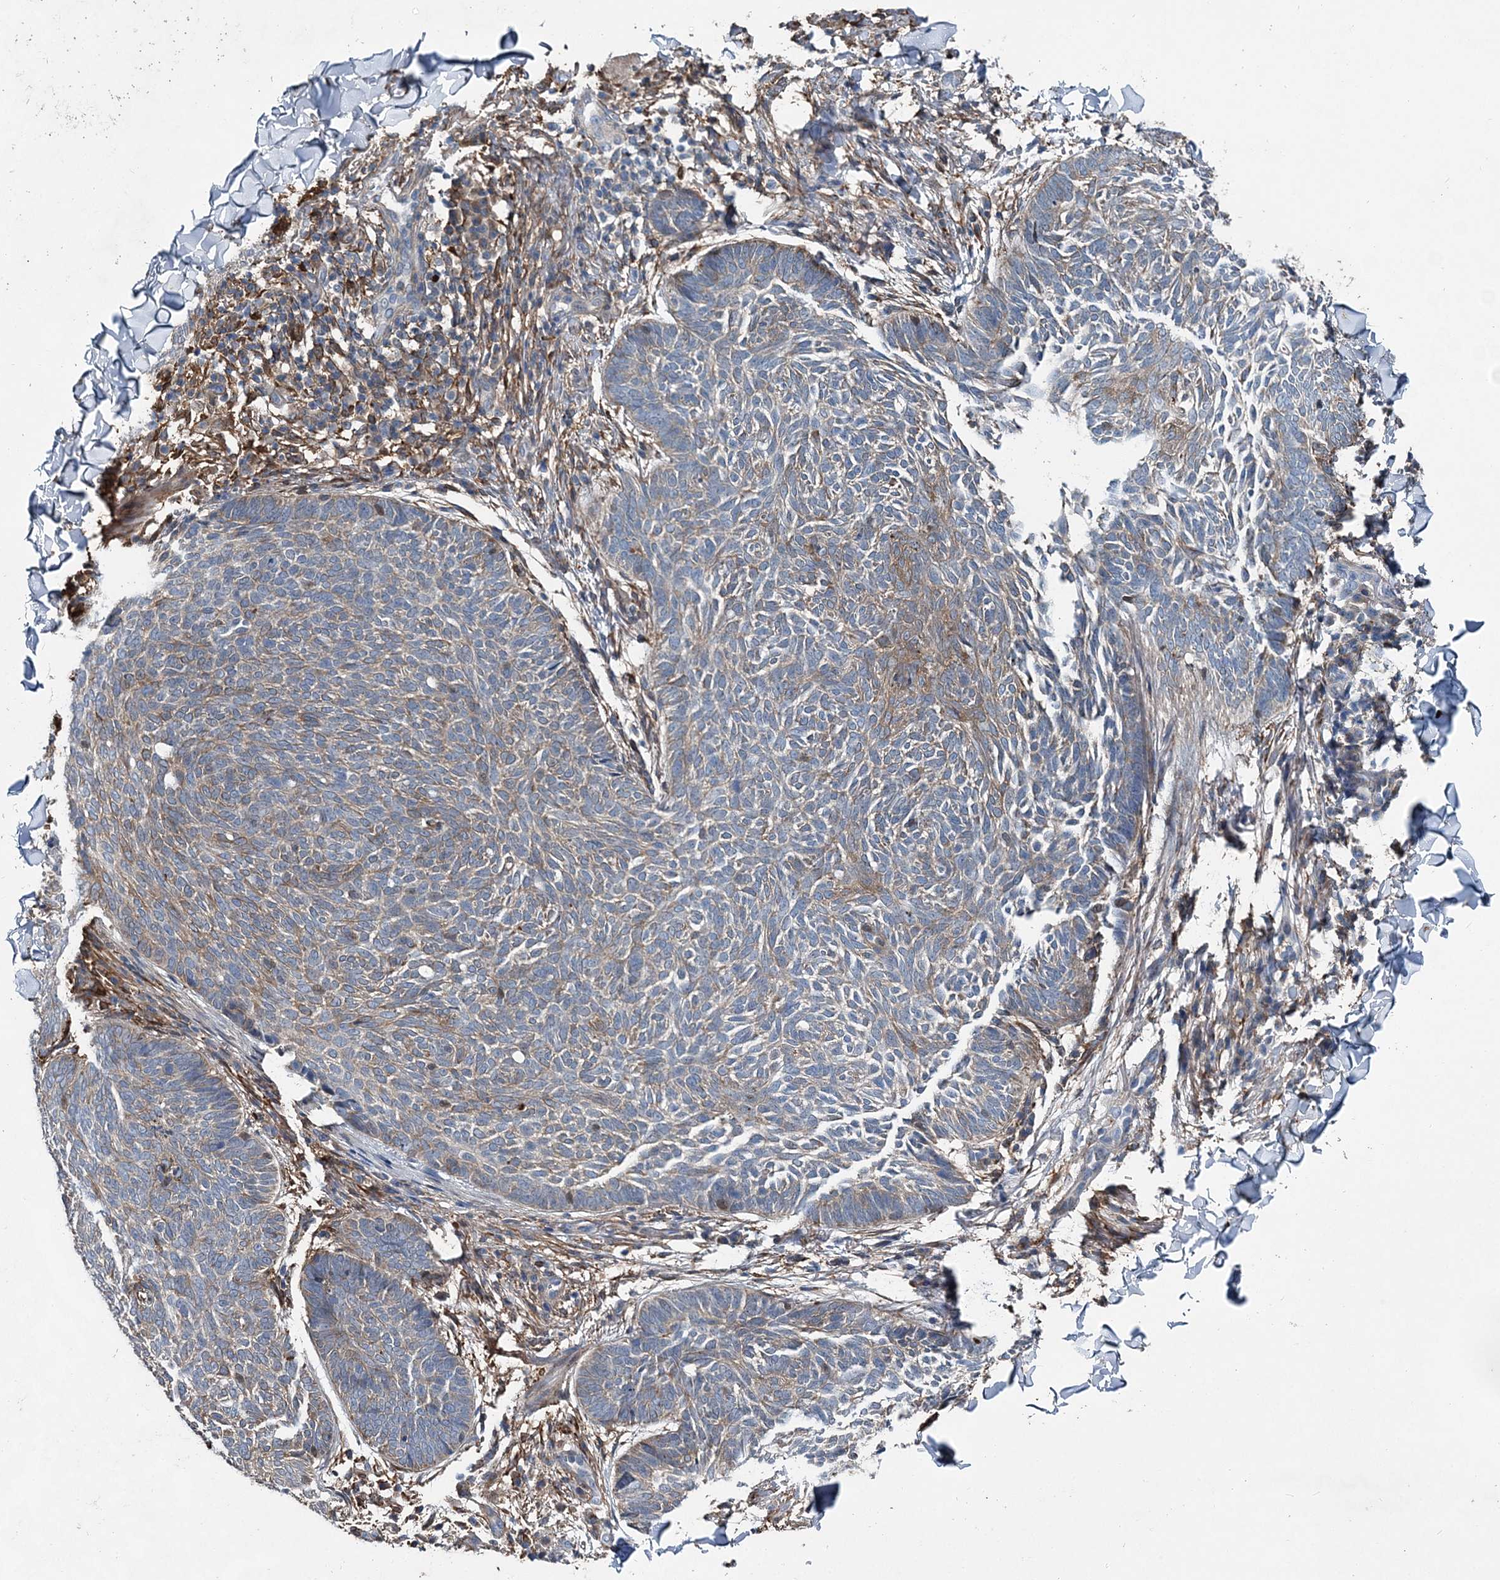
{"staining": {"intensity": "weak", "quantity": "25%-75%", "location": "cytoplasmic/membranous"}, "tissue": "skin cancer", "cell_type": "Tumor cells", "image_type": "cancer", "snomed": [{"axis": "morphology", "description": "Normal tissue, NOS"}, {"axis": "morphology", "description": "Basal cell carcinoma"}, {"axis": "topography", "description": "Skin"}], "caption": "An image showing weak cytoplasmic/membranous positivity in approximately 25%-75% of tumor cells in skin cancer, as visualized by brown immunohistochemical staining.", "gene": "SPOPL", "patient": {"sex": "male", "age": 50}}